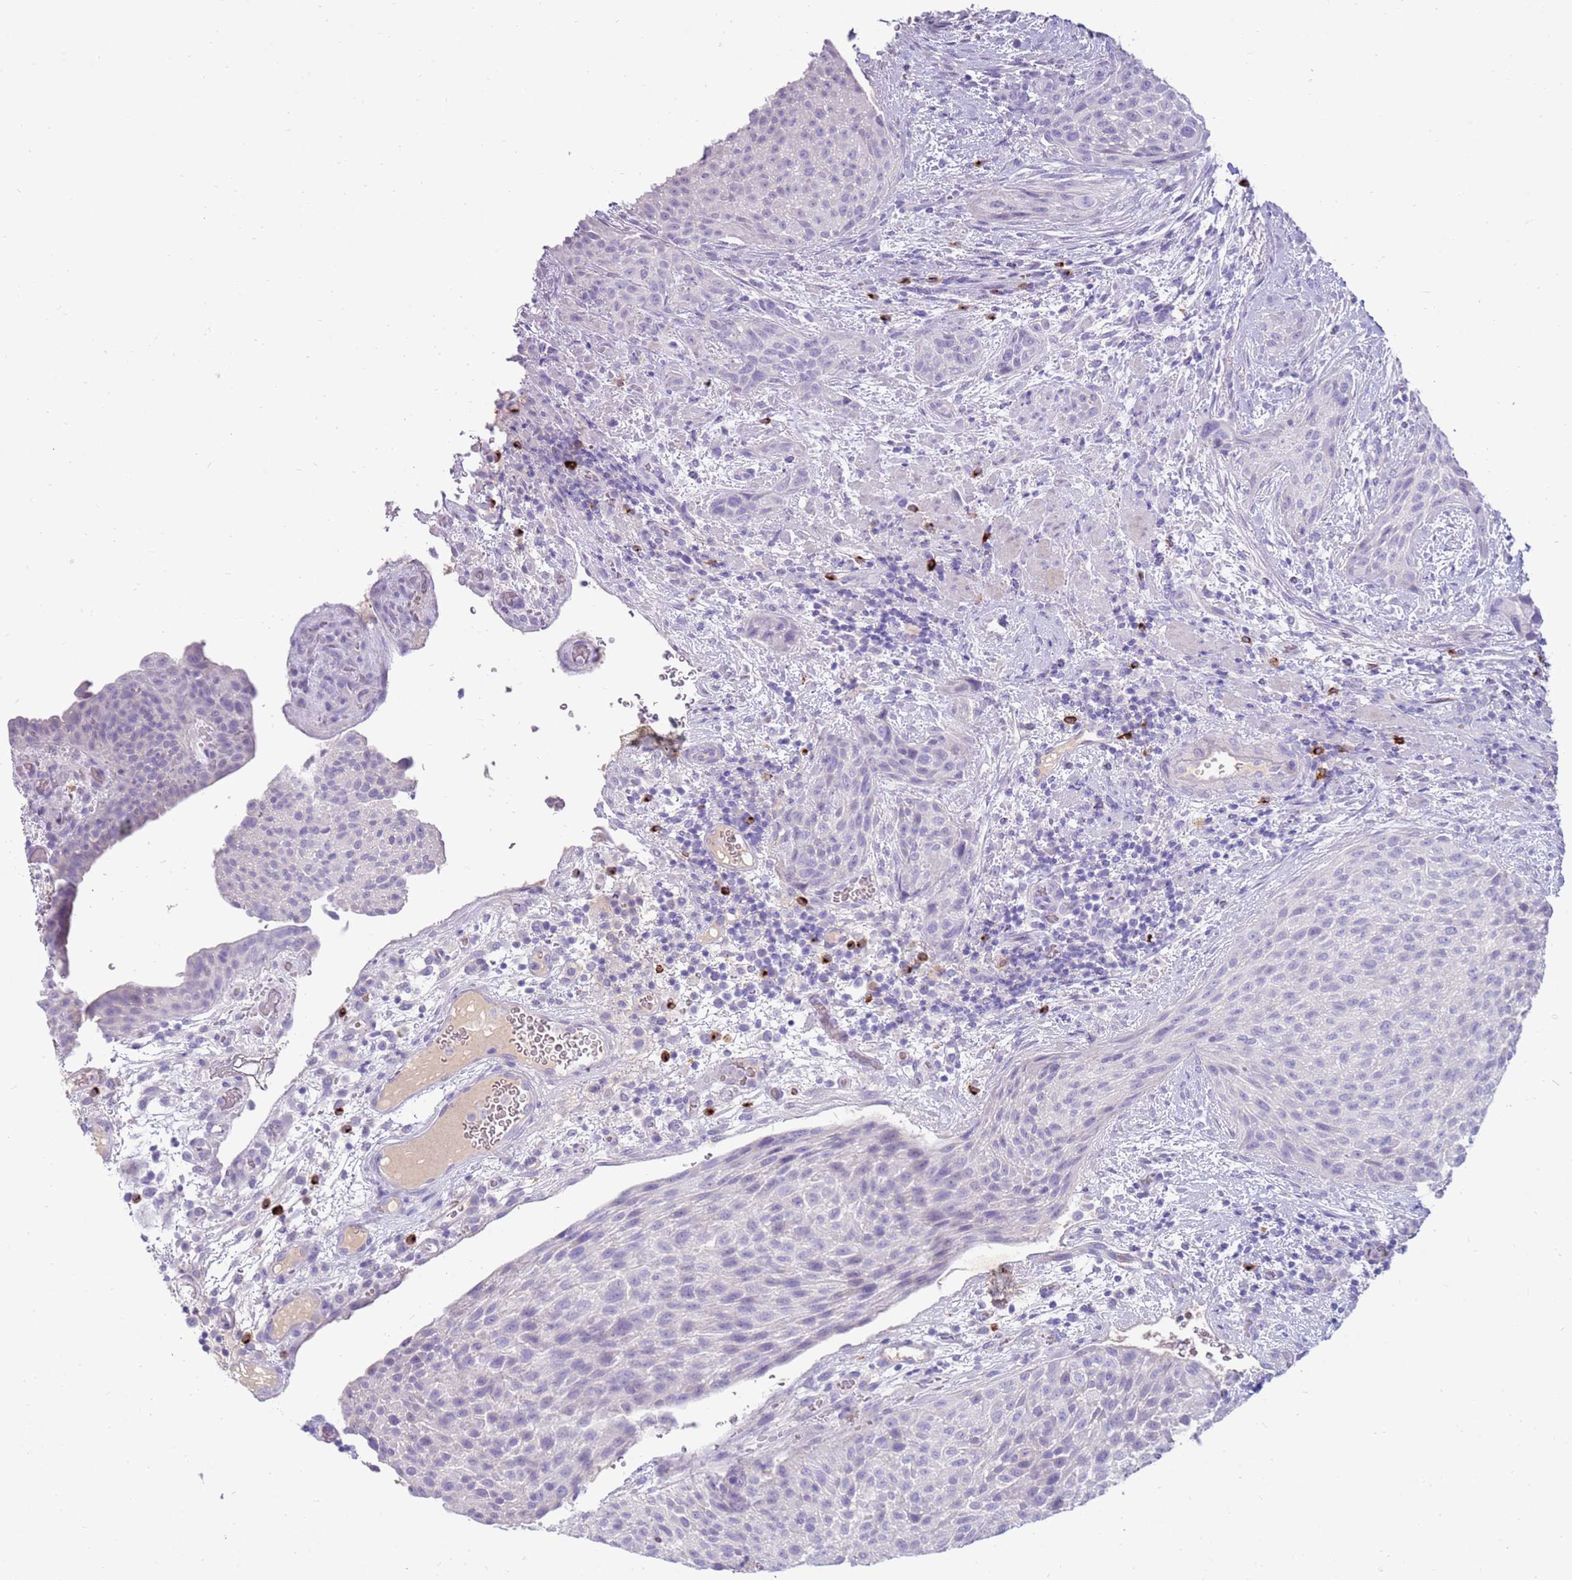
{"staining": {"intensity": "negative", "quantity": "none", "location": "none"}, "tissue": "urothelial cancer", "cell_type": "Tumor cells", "image_type": "cancer", "snomed": [{"axis": "morphology", "description": "Normal tissue, NOS"}, {"axis": "morphology", "description": "Urothelial carcinoma, NOS"}, {"axis": "topography", "description": "Urinary bladder"}, {"axis": "topography", "description": "Peripheral nerve tissue"}], "caption": "The immunohistochemistry (IHC) photomicrograph has no significant expression in tumor cells of transitional cell carcinoma tissue.", "gene": "EVPLL", "patient": {"sex": "male", "age": 35}}